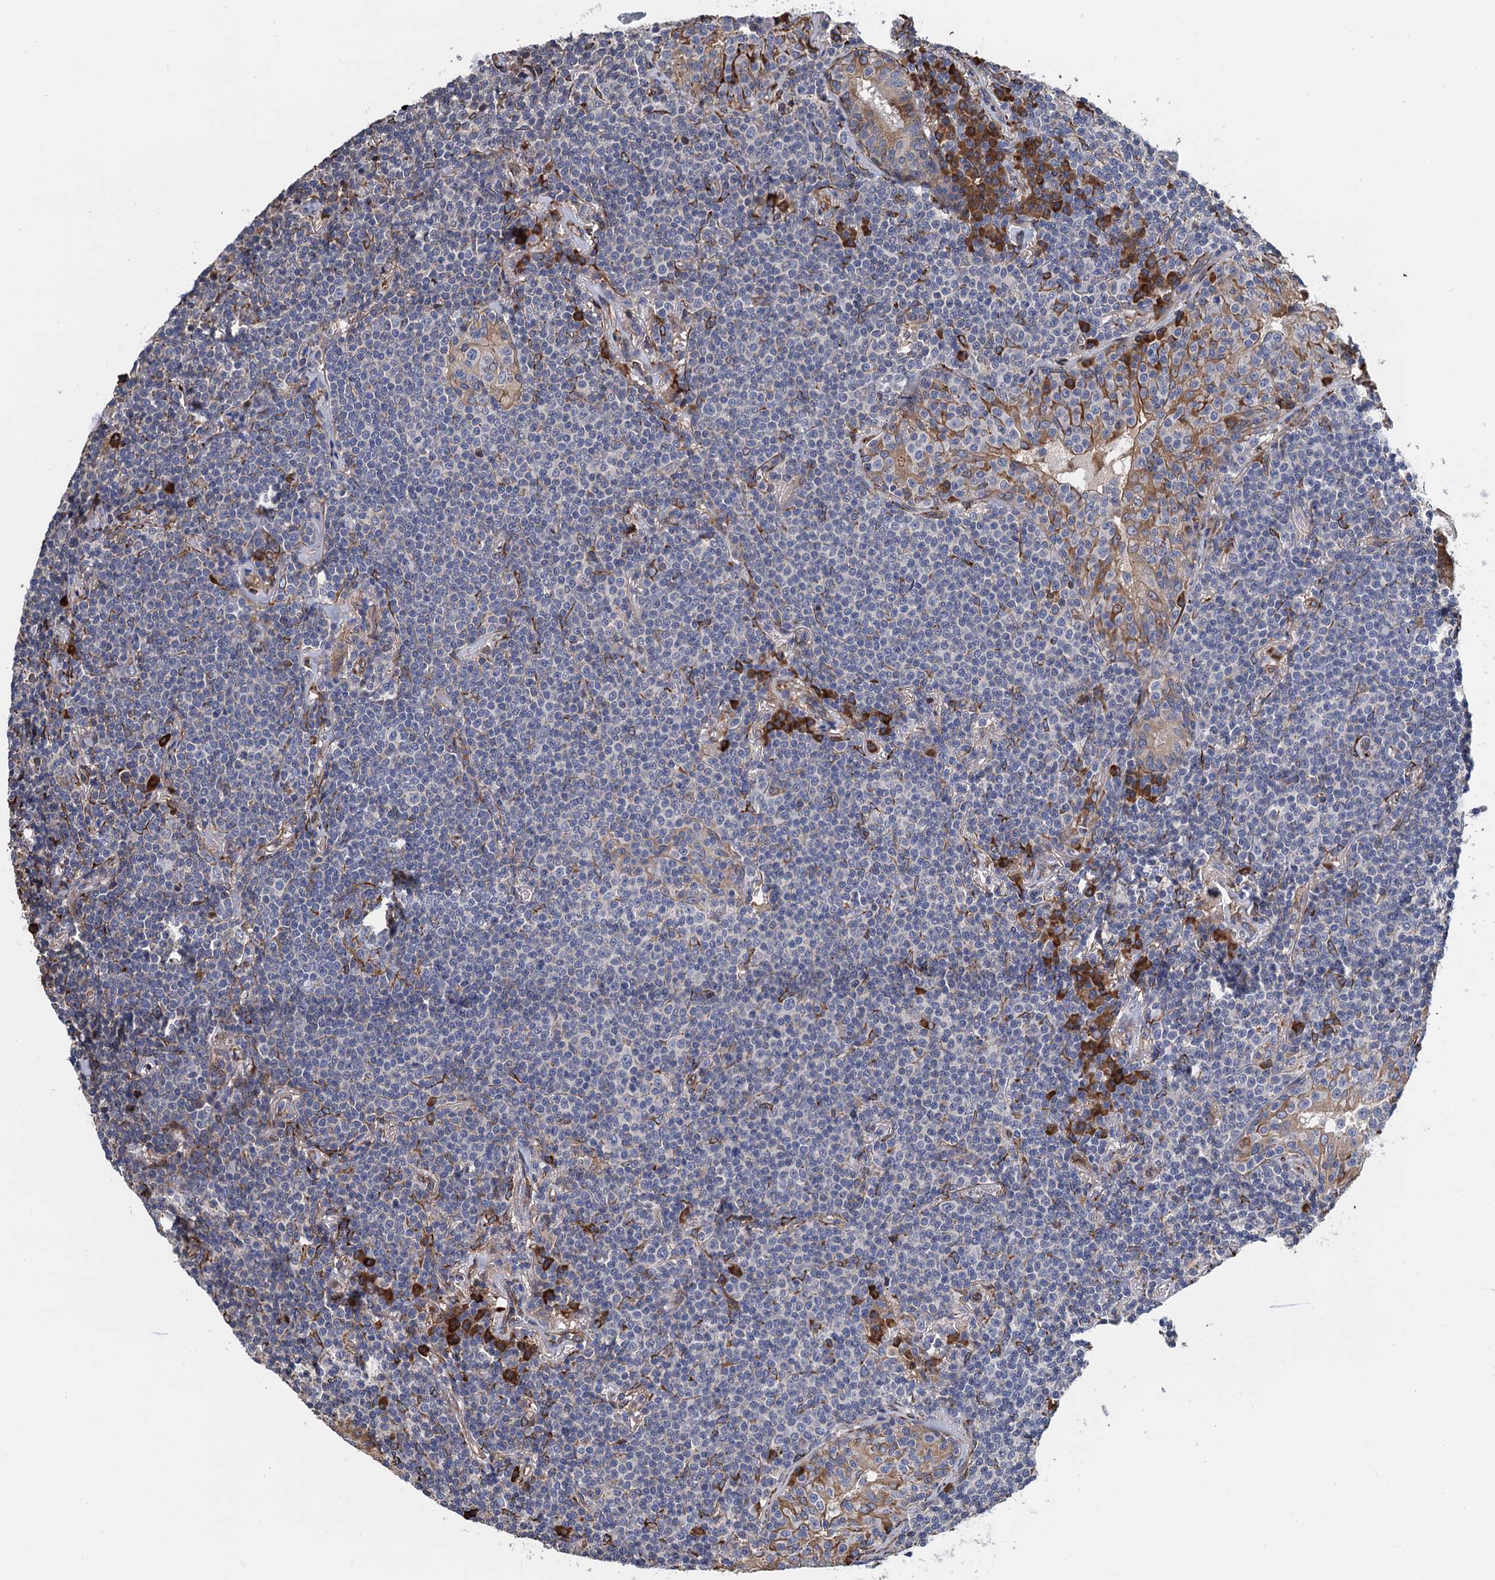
{"staining": {"intensity": "negative", "quantity": "none", "location": "none"}, "tissue": "lymphoma", "cell_type": "Tumor cells", "image_type": "cancer", "snomed": [{"axis": "morphology", "description": "Malignant lymphoma, non-Hodgkin's type, Low grade"}, {"axis": "topography", "description": "Lung"}], "caption": "The photomicrograph displays no staining of tumor cells in malignant lymphoma, non-Hodgkin's type (low-grade).", "gene": "CNNM1", "patient": {"sex": "female", "age": 71}}